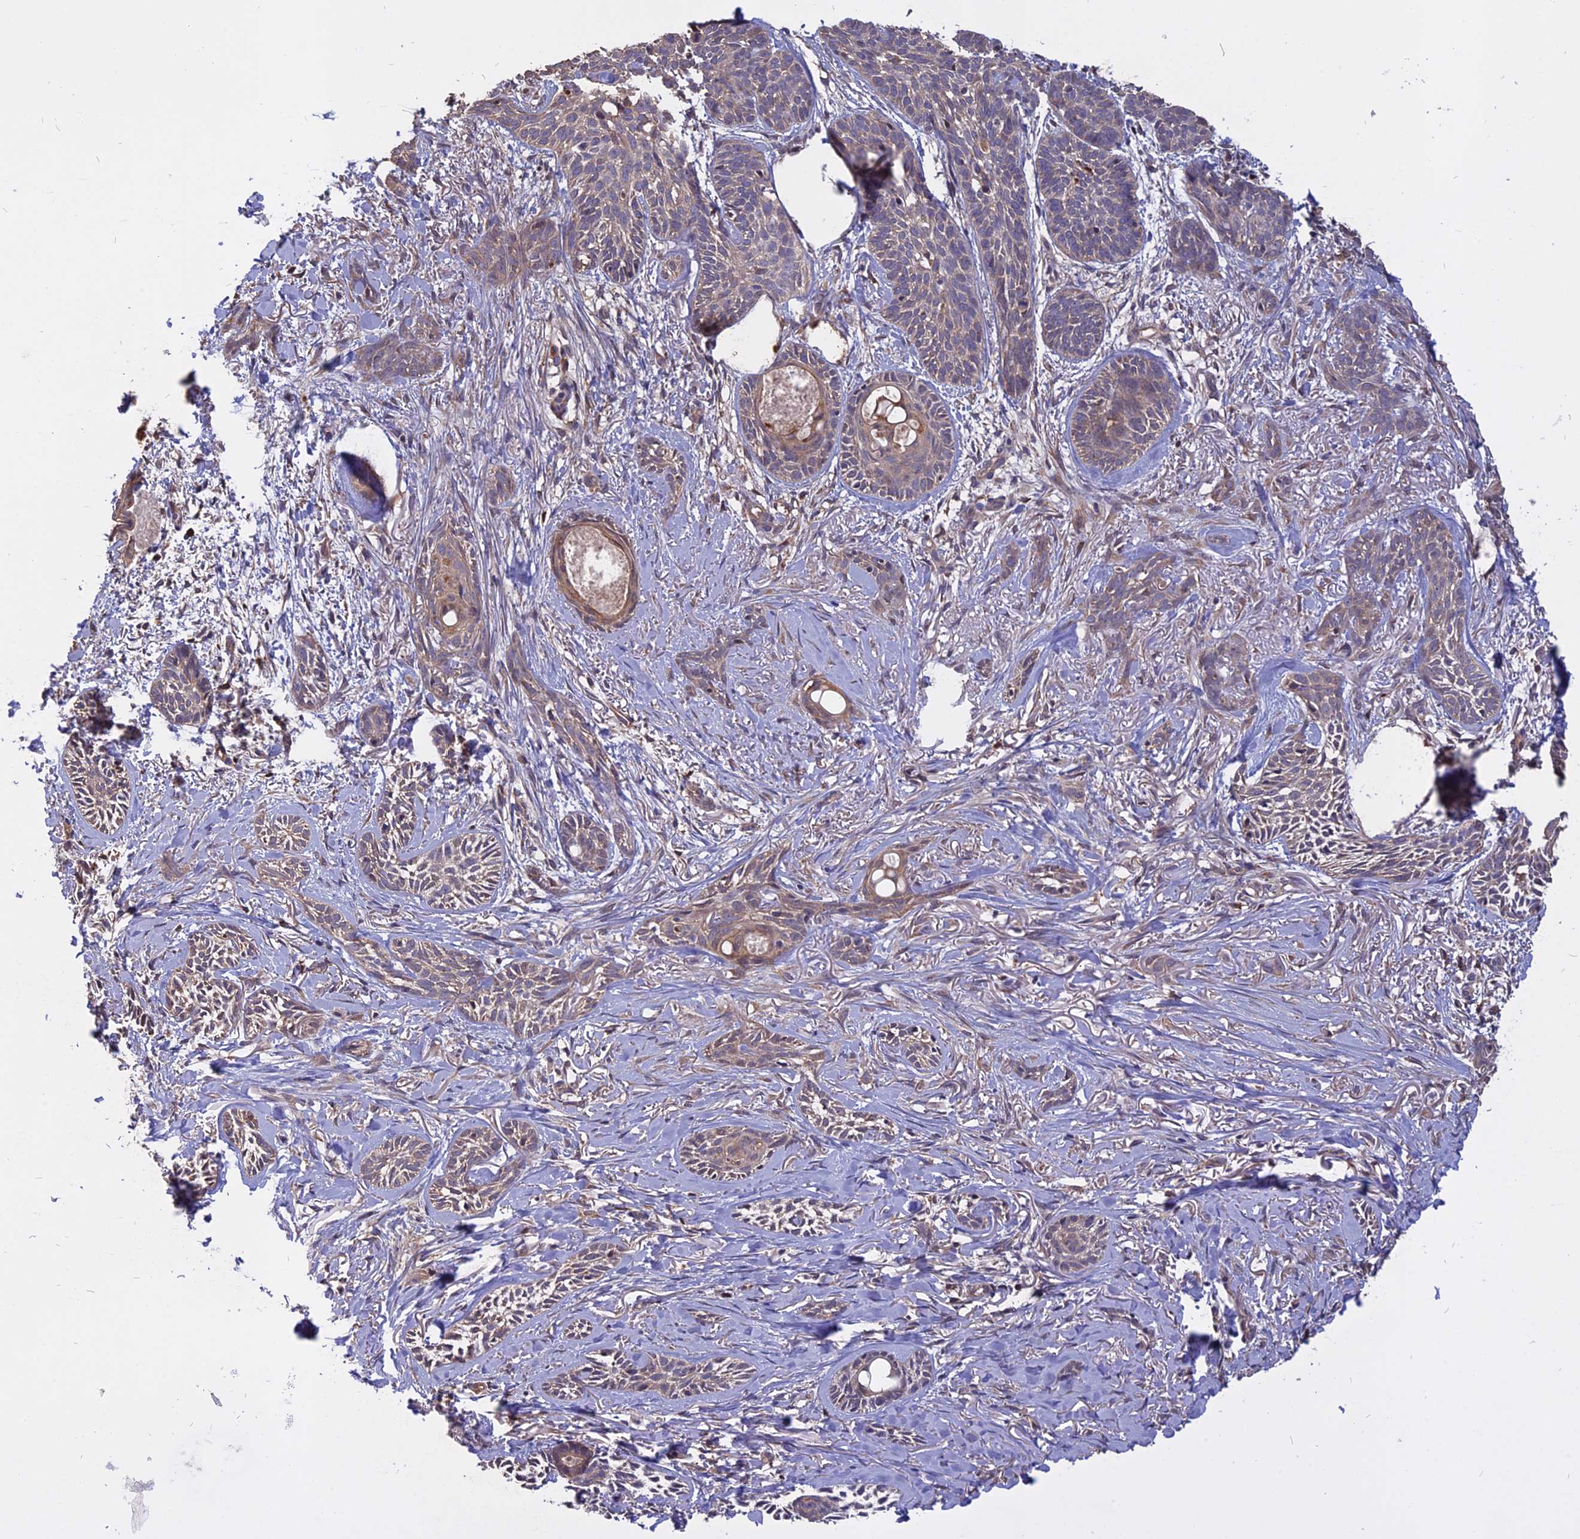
{"staining": {"intensity": "weak", "quantity": "25%-75%", "location": "cytoplasmic/membranous"}, "tissue": "skin cancer", "cell_type": "Tumor cells", "image_type": "cancer", "snomed": [{"axis": "morphology", "description": "Basal cell carcinoma"}, {"axis": "topography", "description": "Skin"}], "caption": "Skin cancer (basal cell carcinoma) was stained to show a protein in brown. There is low levels of weak cytoplasmic/membranous positivity in about 25%-75% of tumor cells.", "gene": "CARMIL2", "patient": {"sex": "female", "age": 59}}